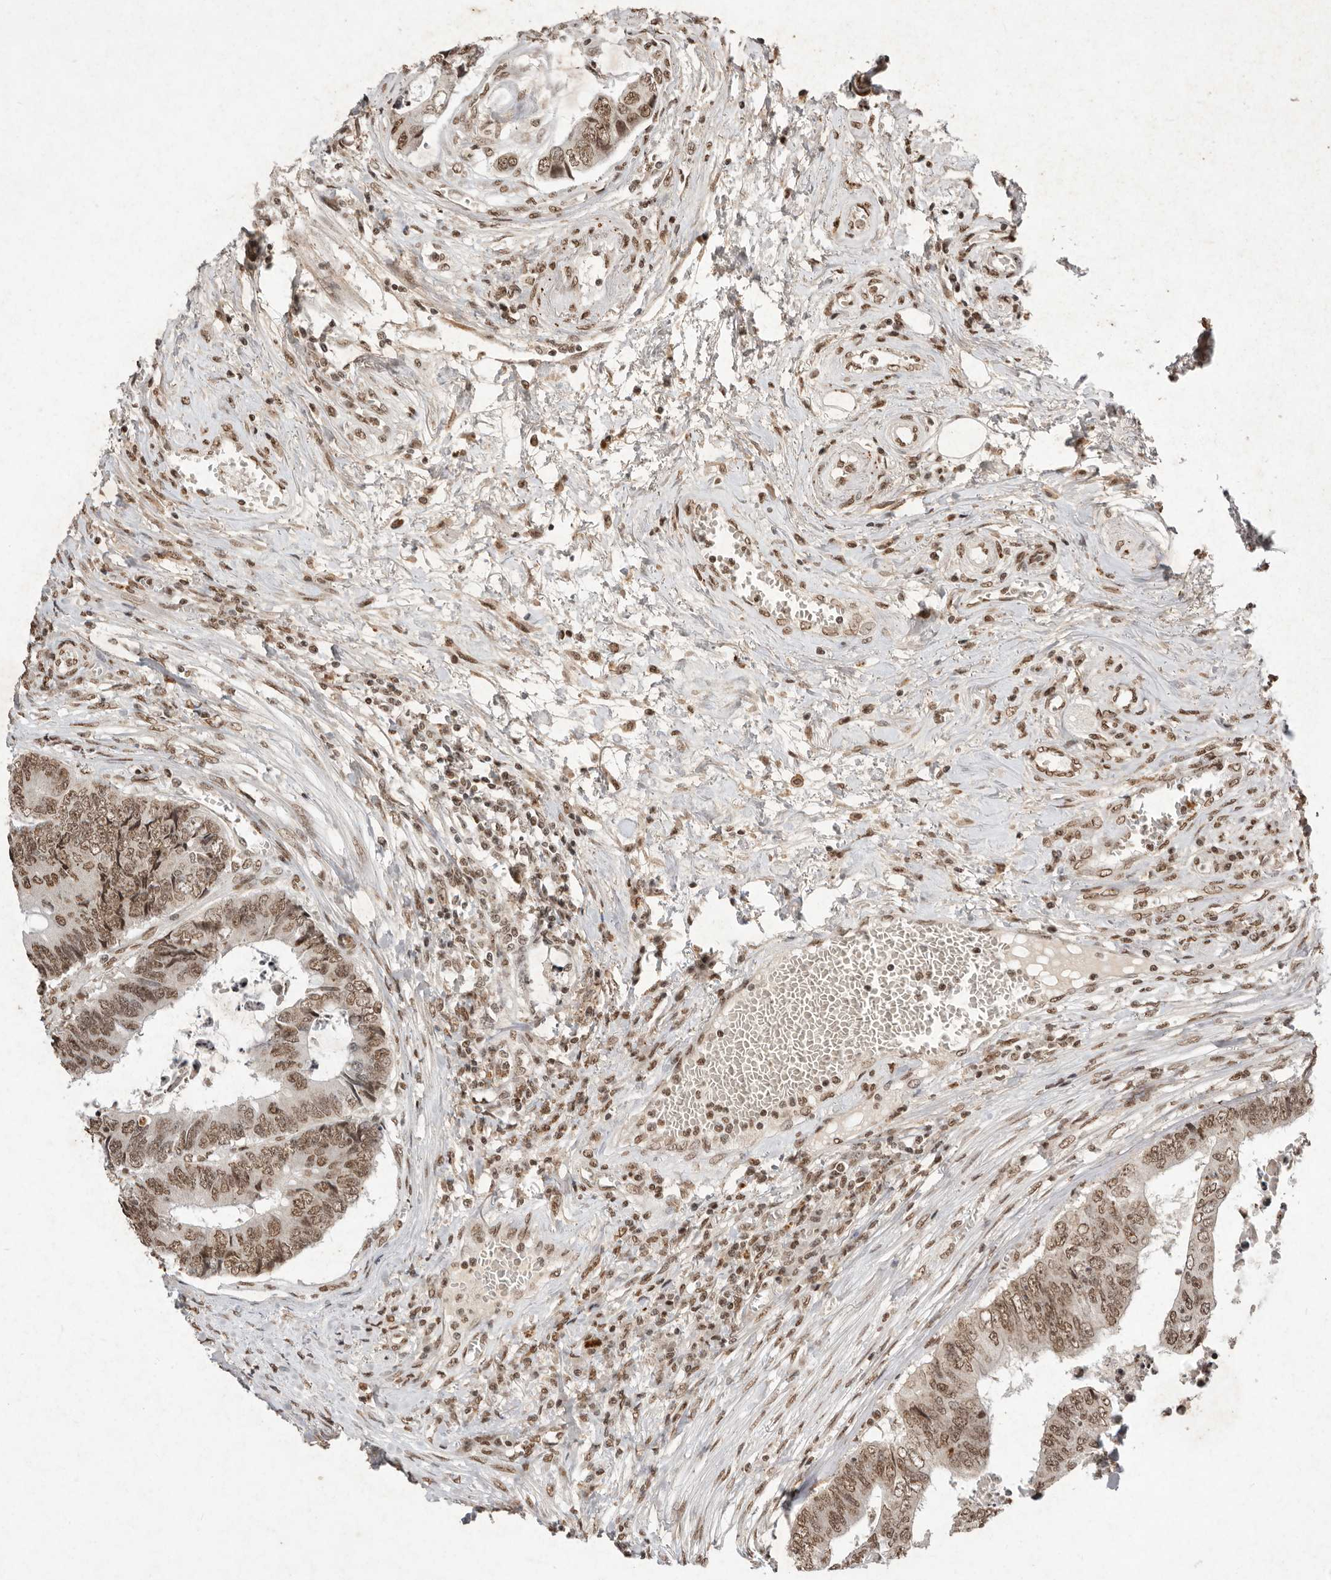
{"staining": {"intensity": "moderate", "quantity": ">75%", "location": "nuclear"}, "tissue": "colorectal cancer", "cell_type": "Tumor cells", "image_type": "cancer", "snomed": [{"axis": "morphology", "description": "Adenocarcinoma, NOS"}, {"axis": "topography", "description": "Rectum"}], "caption": "Immunohistochemistry of colorectal adenocarcinoma displays medium levels of moderate nuclear staining in about >75% of tumor cells. (DAB = brown stain, brightfield microscopy at high magnification).", "gene": "NKX3-2", "patient": {"sex": "male", "age": 84}}